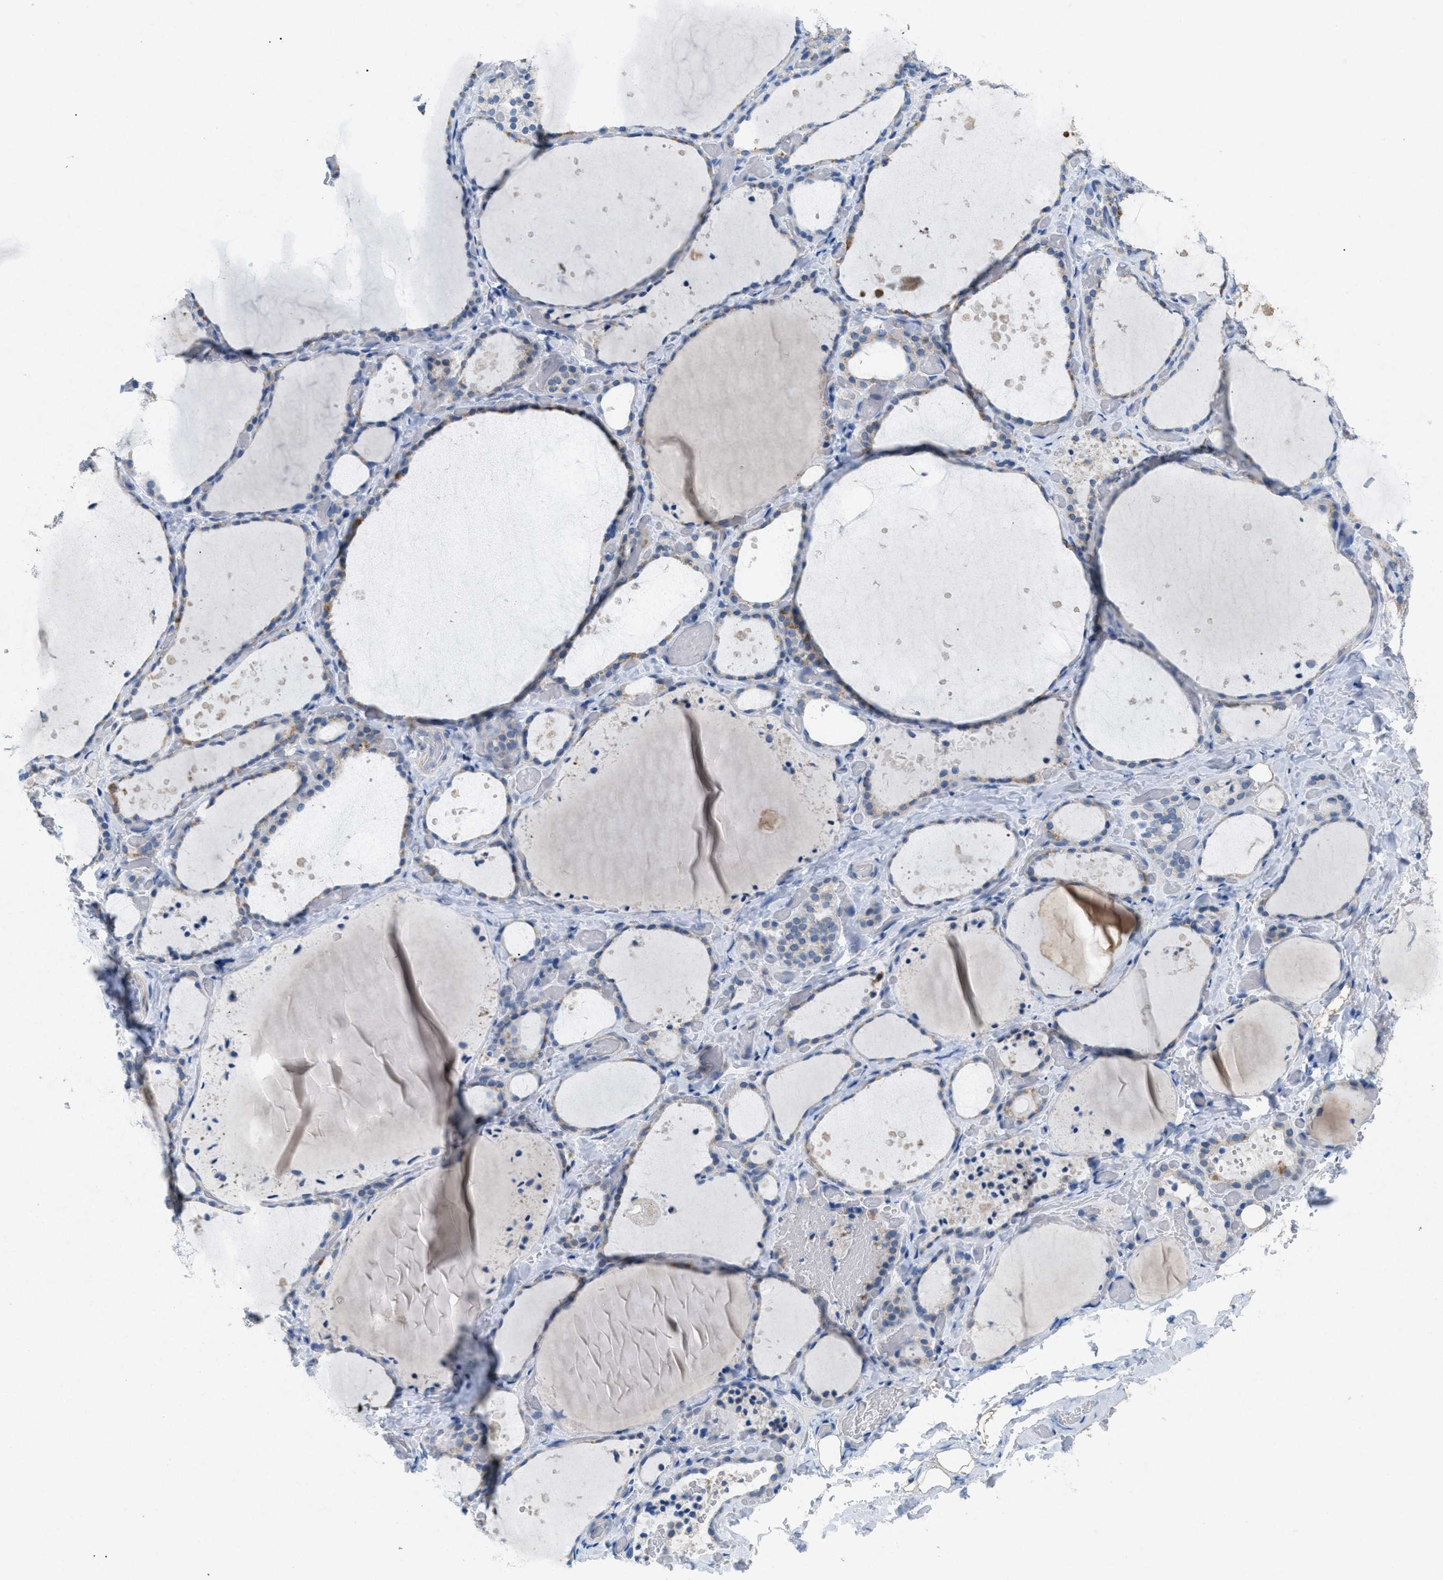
{"staining": {"intensity": "weak", "quantity": "<25%", "location": "cytoplasmic/membranous"}, "tissue": "thyroid gland", "cell_type": "Glandular cells", "image_type": "normal", "snomed": [{"axis": "morphology", "description": "Normal tissue, NOS"}, {"axis": "topography", "description": "Thyroid gland"}], "caption": "Immunohistochemistry (IHC) image of normal thyroid gland: thyroid gland stained with DAB (3,3'-diaminobenzidine) demonstrates no significant protein staining in glandular cells. (DAB immunohistochemistry with hematoxylin counter stain).", "gene": "TASOR", "patient": {"sex": "female", "age": 44}}